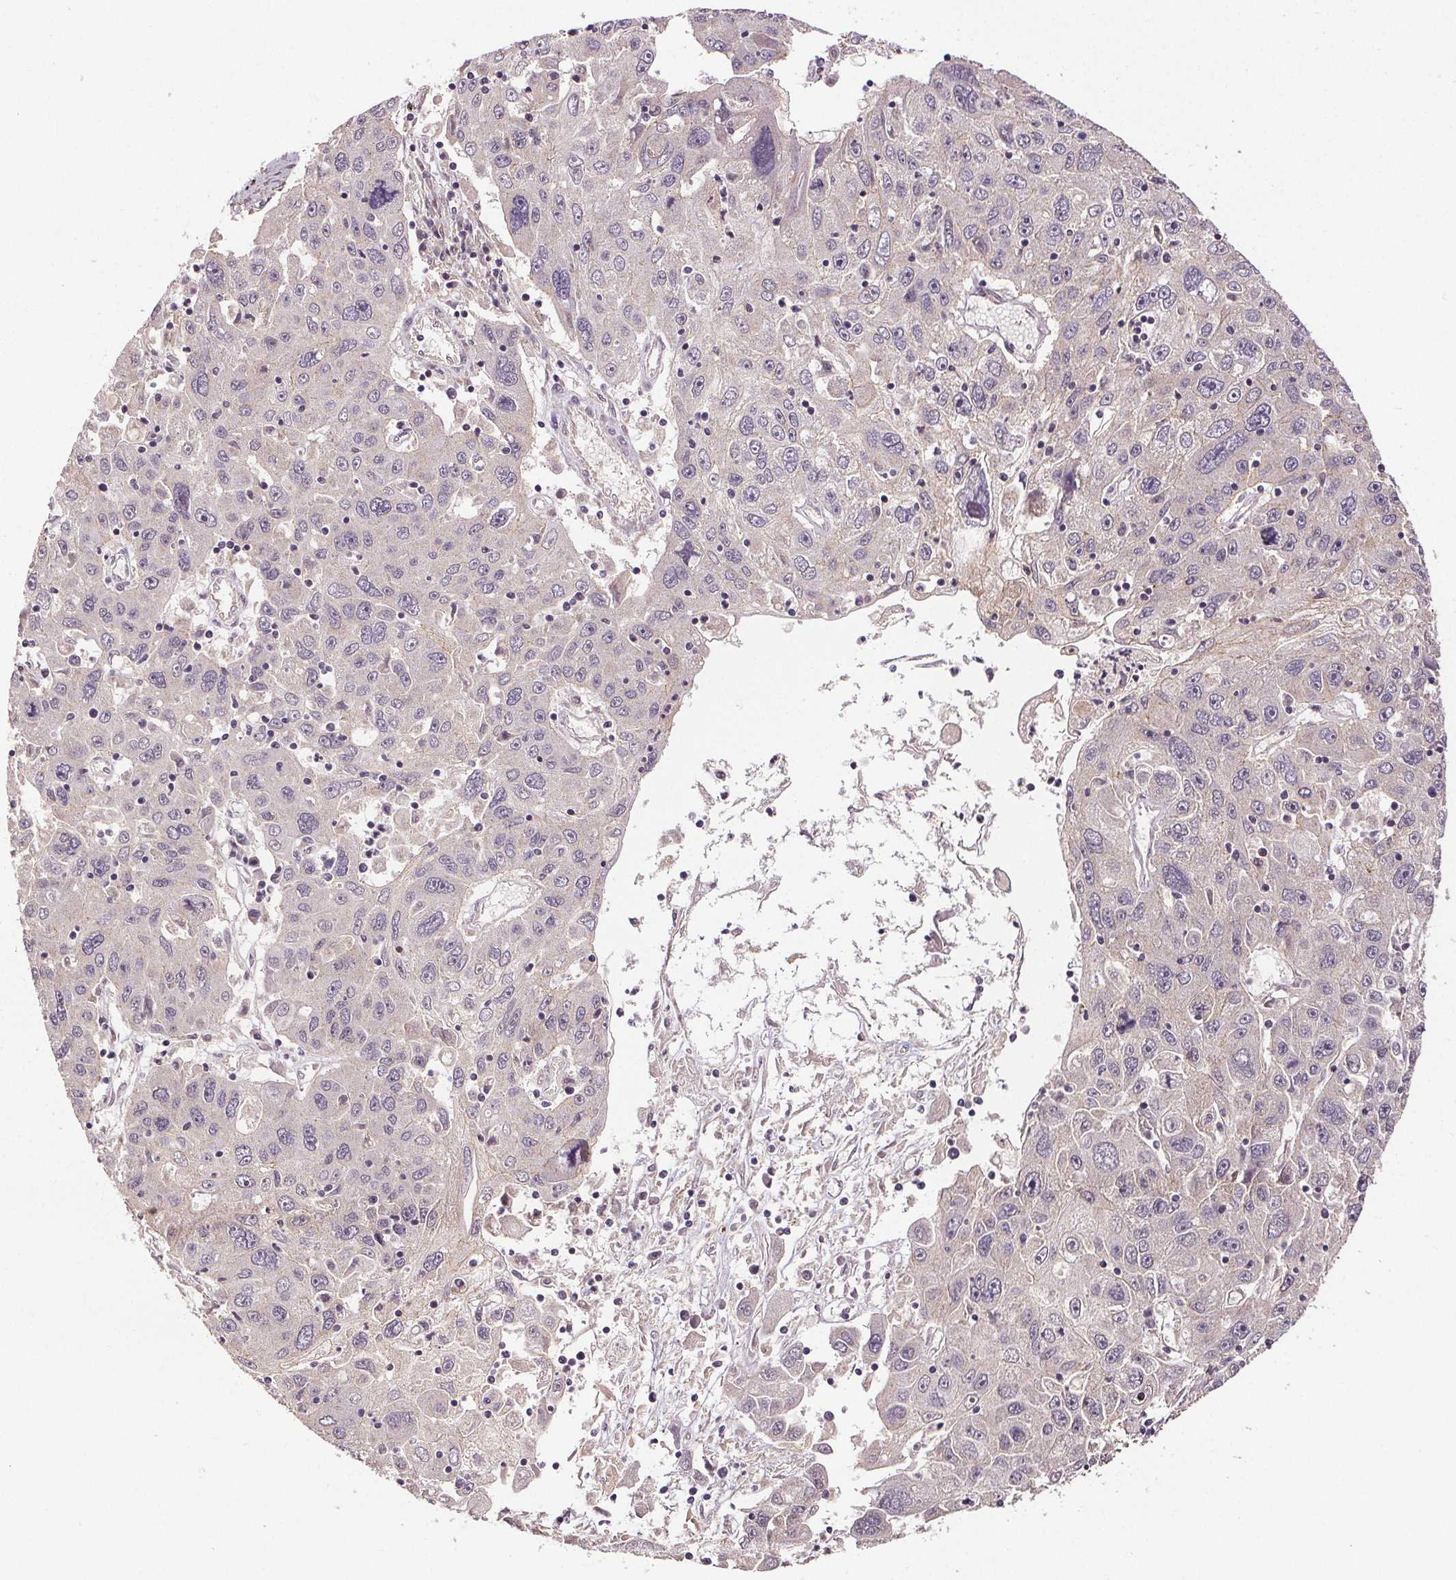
{"staining": {"intensity": "negative", "quantity": "none", "location": "none"}, "tissue": "stomach cancer", "cell_type": "Tumor cells", "image_type": "cancer", "snomed": [{"axis": "morphology", "description": "Adenocarcinoma, NOS"}, {"axis": "topography", "description": "Stomach"}], "caption": "This is a micrograph of immunohistochemistry (IHC) staining of stomach cancer (adenocarcinoma), which shows no expression in tumor cells.", "gene": "EPHB3", "patient": {"sex": "male", "age": 56}}